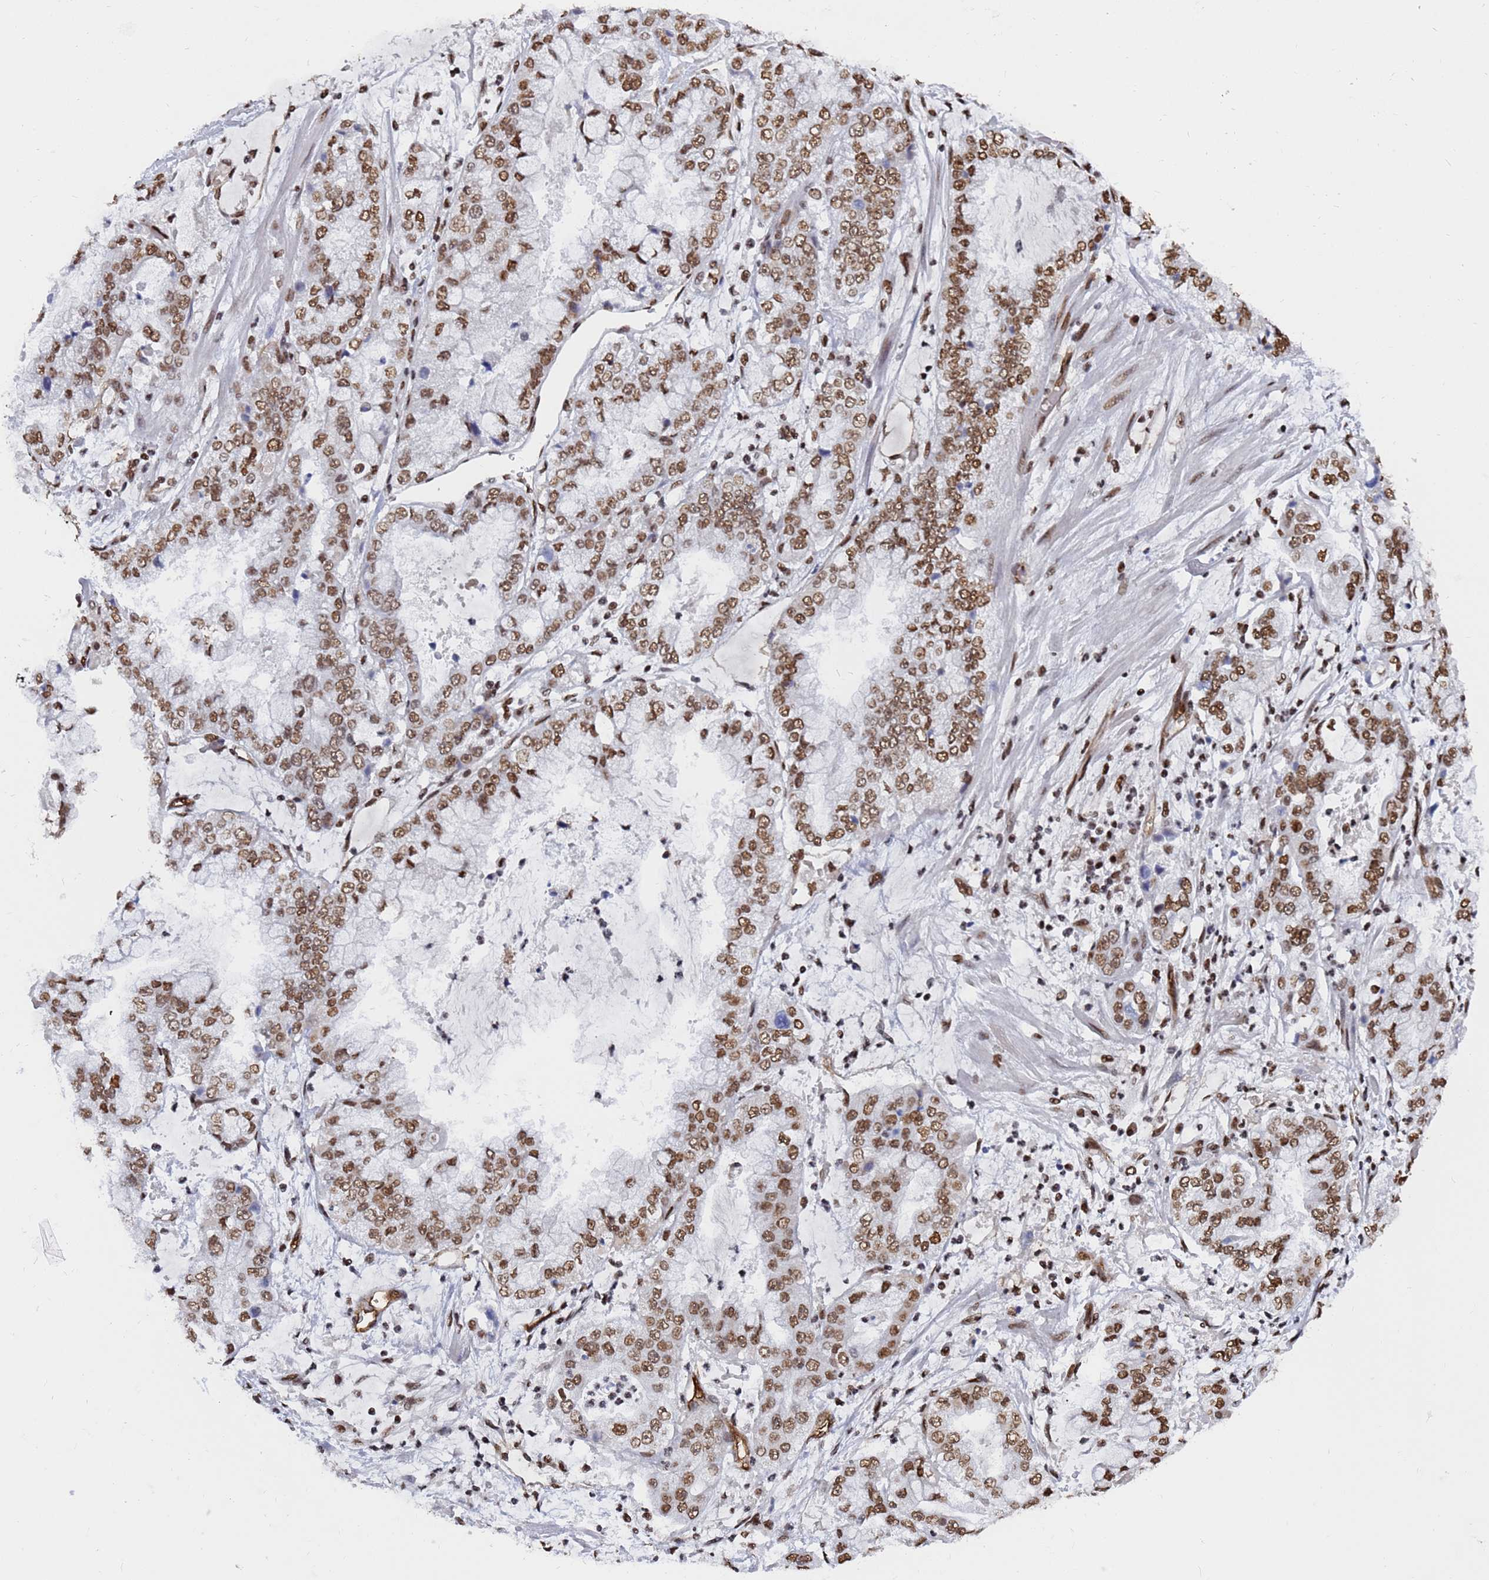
{"staining": {"intensity": "moderate", "quantity": ">75%", "location": "nuclear"}, "tissue": "stomach cancer", "cell_type": "Tumor cells", "image_type": "cancer", "snomed": [{"axis": "morphology", "description": "Adenocarcinoma, NOS"}, {"axis": "topography", "description": "Stomach"}], "caption": "Human stomach cancer (adenocarcinoma) stained for a protein (brown) displays moderate nuclear positive expression in approximately >75% of tumor cells.", "gene": "RAVER2", "patient": {"sex": "male", "age": 76}}